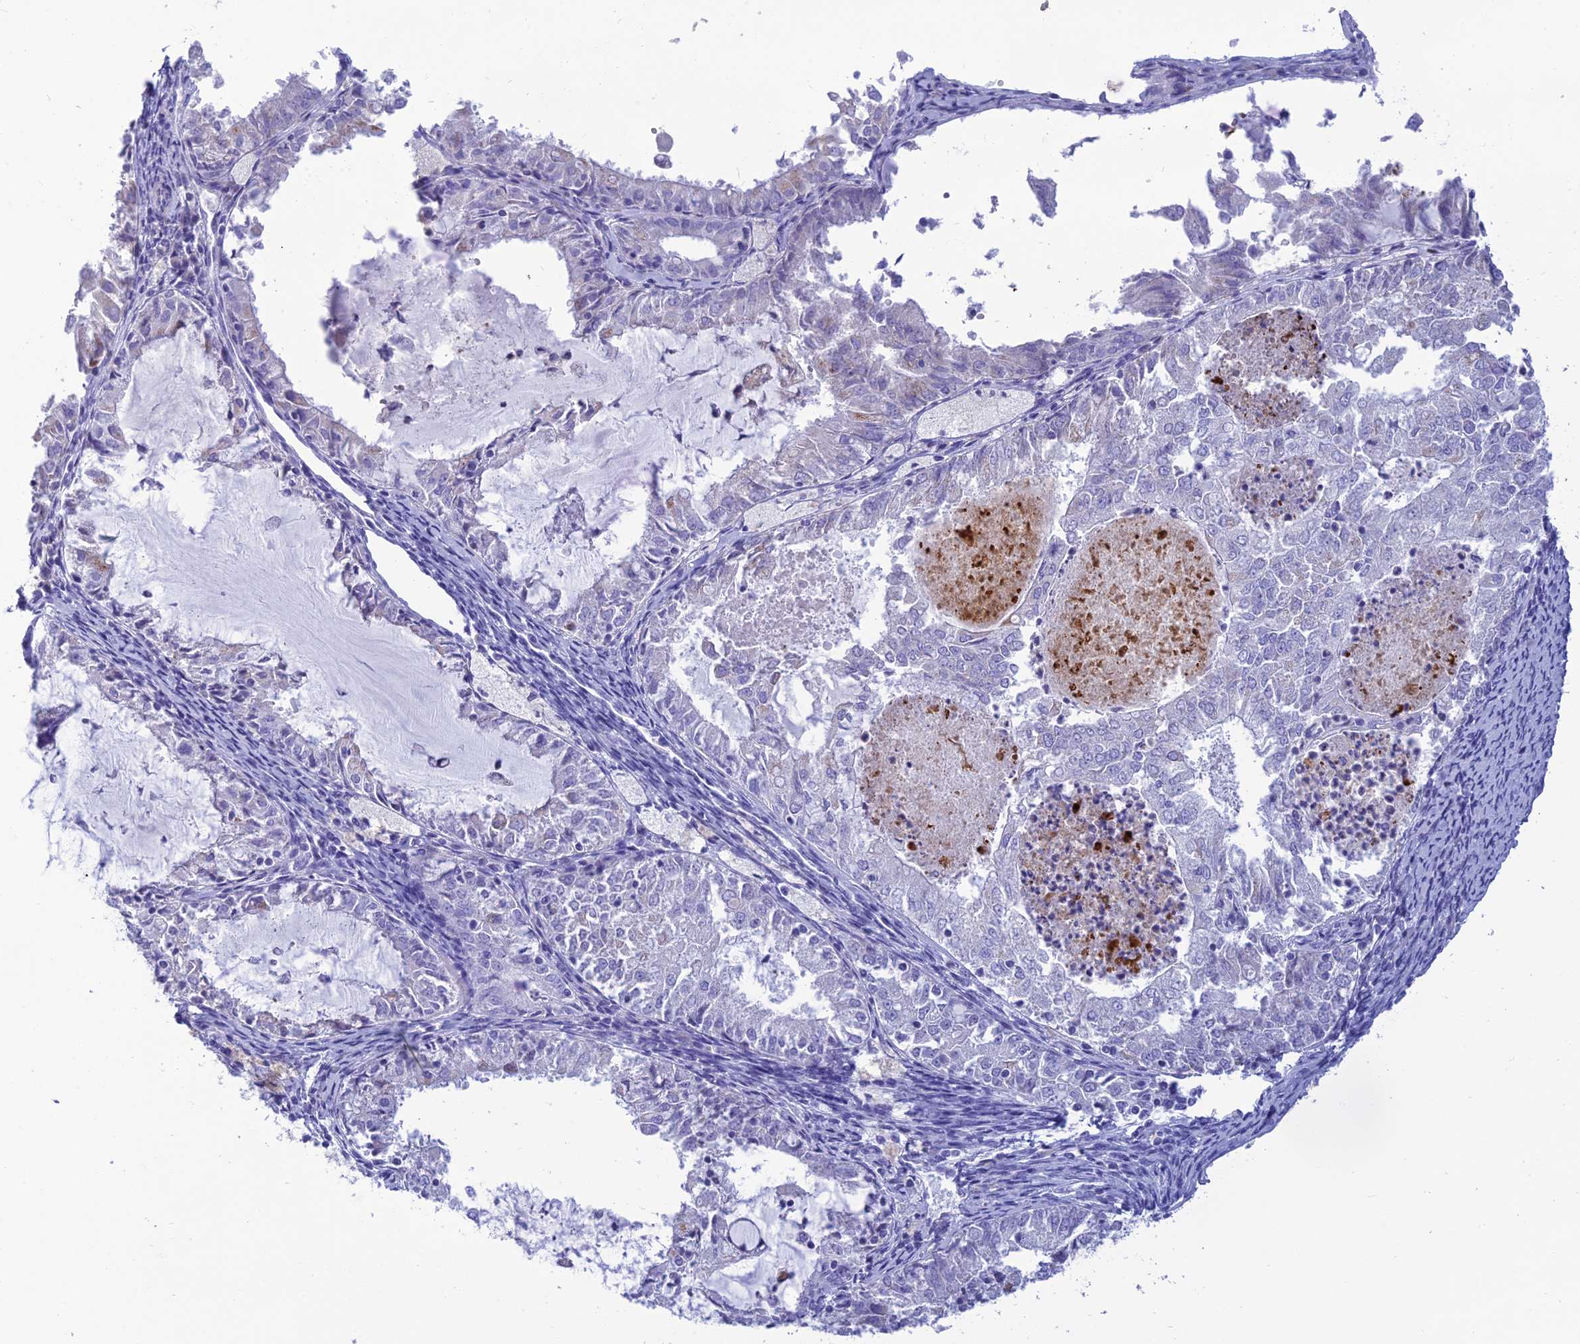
{"staining": {"intensity": "negative", "quantity": "none", "location": "none"}, "tissue": "endometrial cancer", "cell_type": "Tumor cells", "image_type": "cancer", "snomed": [{"axis": "morphology", "description": "Adenocarcinoma, NOS"}, {"axis": "topography", "description": "Endometrium"}], "caption": "This is an immunohistochemistry micrograph of adenocarcinoma (endometrial). There is no expression in tumor cells.", "gene": "MAL2", "patient": {"sex": "female", "age": 57}}